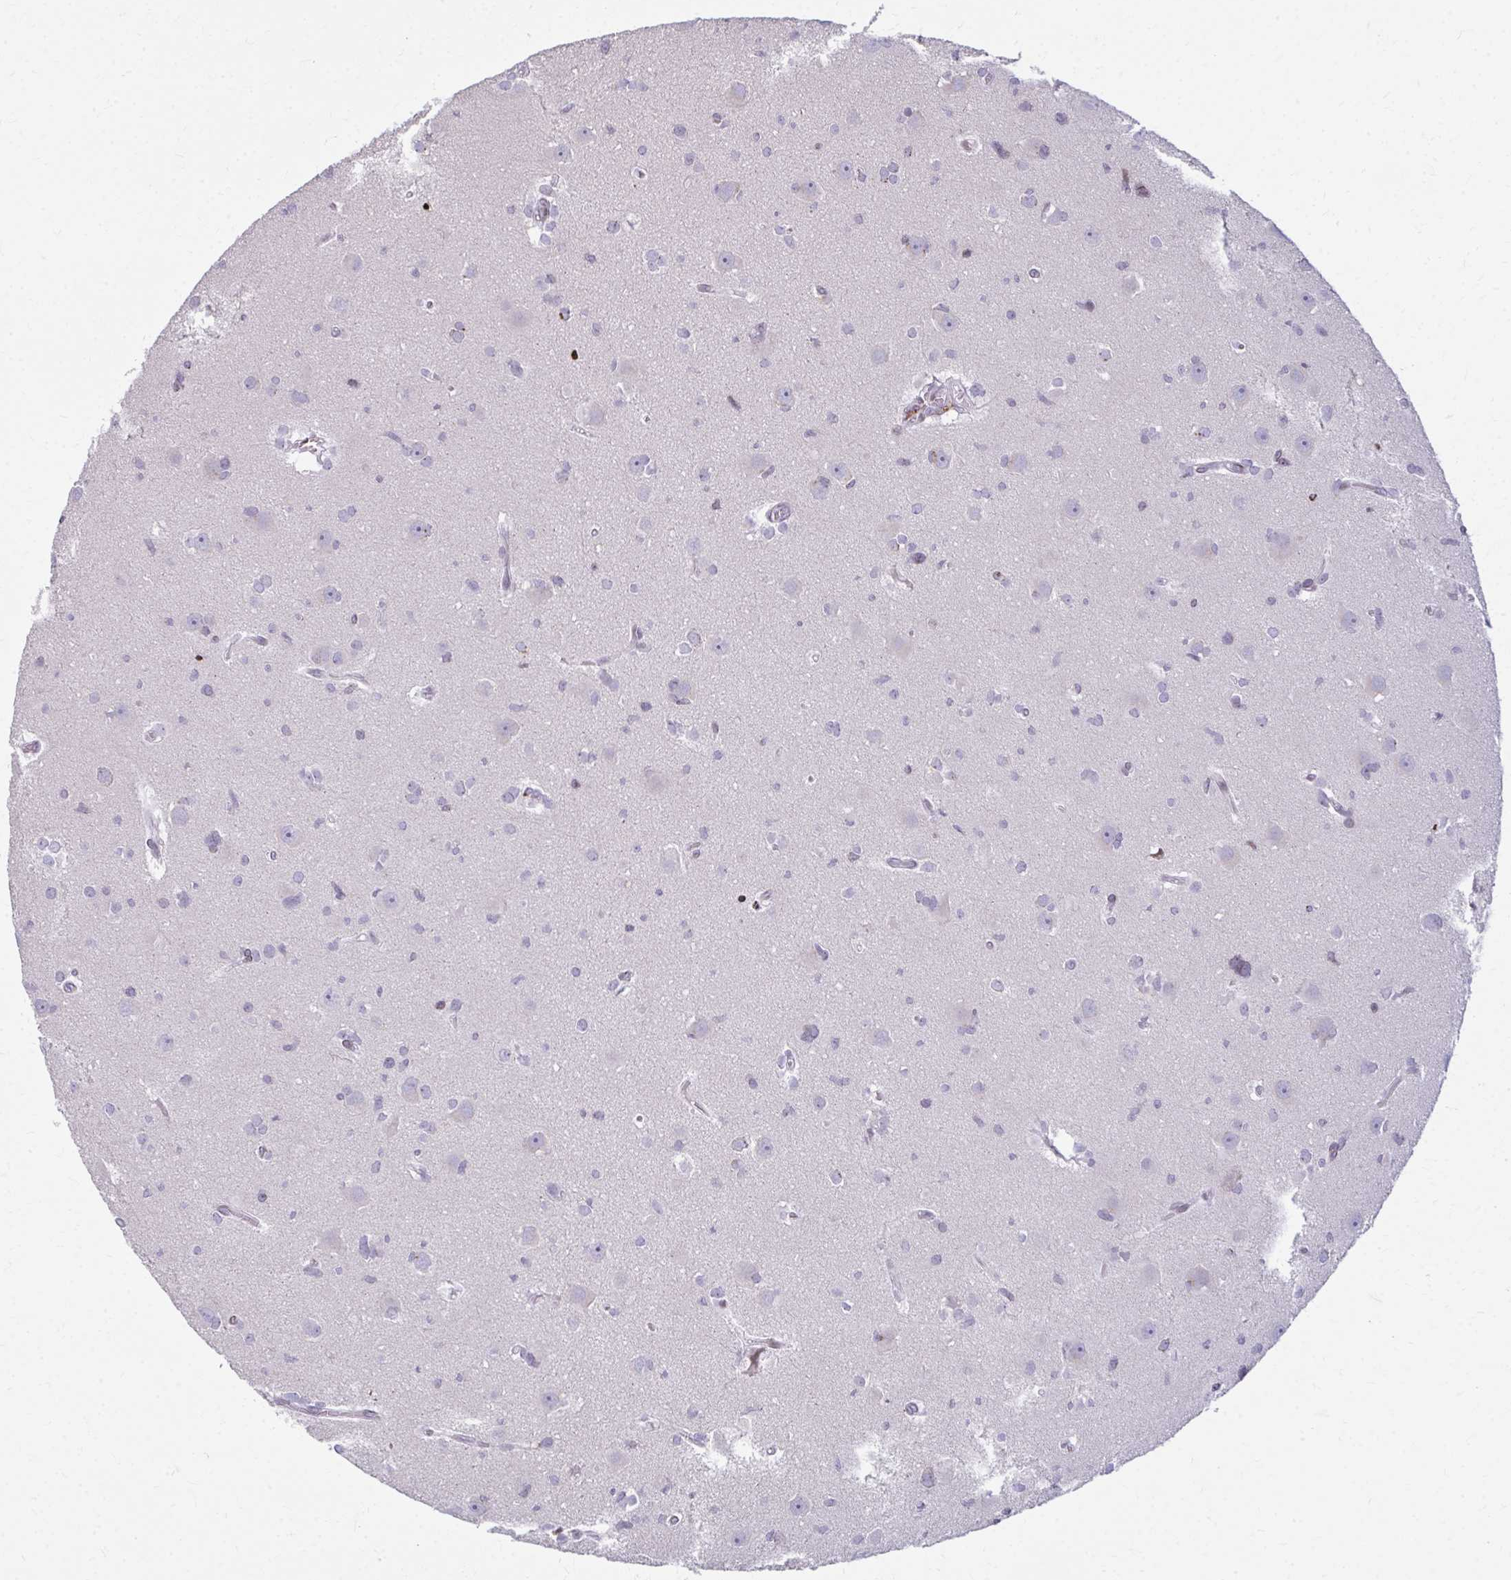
{"staining": {"intensity": "negative", "quantity": "none", "location": "none"}, "tissue": "glioma", "cell_type": "Tumor cells", "image_type": "cancer", "snomed": [{"axis": "morphology", "description": "Glioma, malignant, High grade"}, {"axis": "topography", "description": "Brain"}], "caption": "An image of human glioma is negative for staining in tumor cells.", "gene": "AP5M1", "patient": {"sex": "male", "age": 23}}